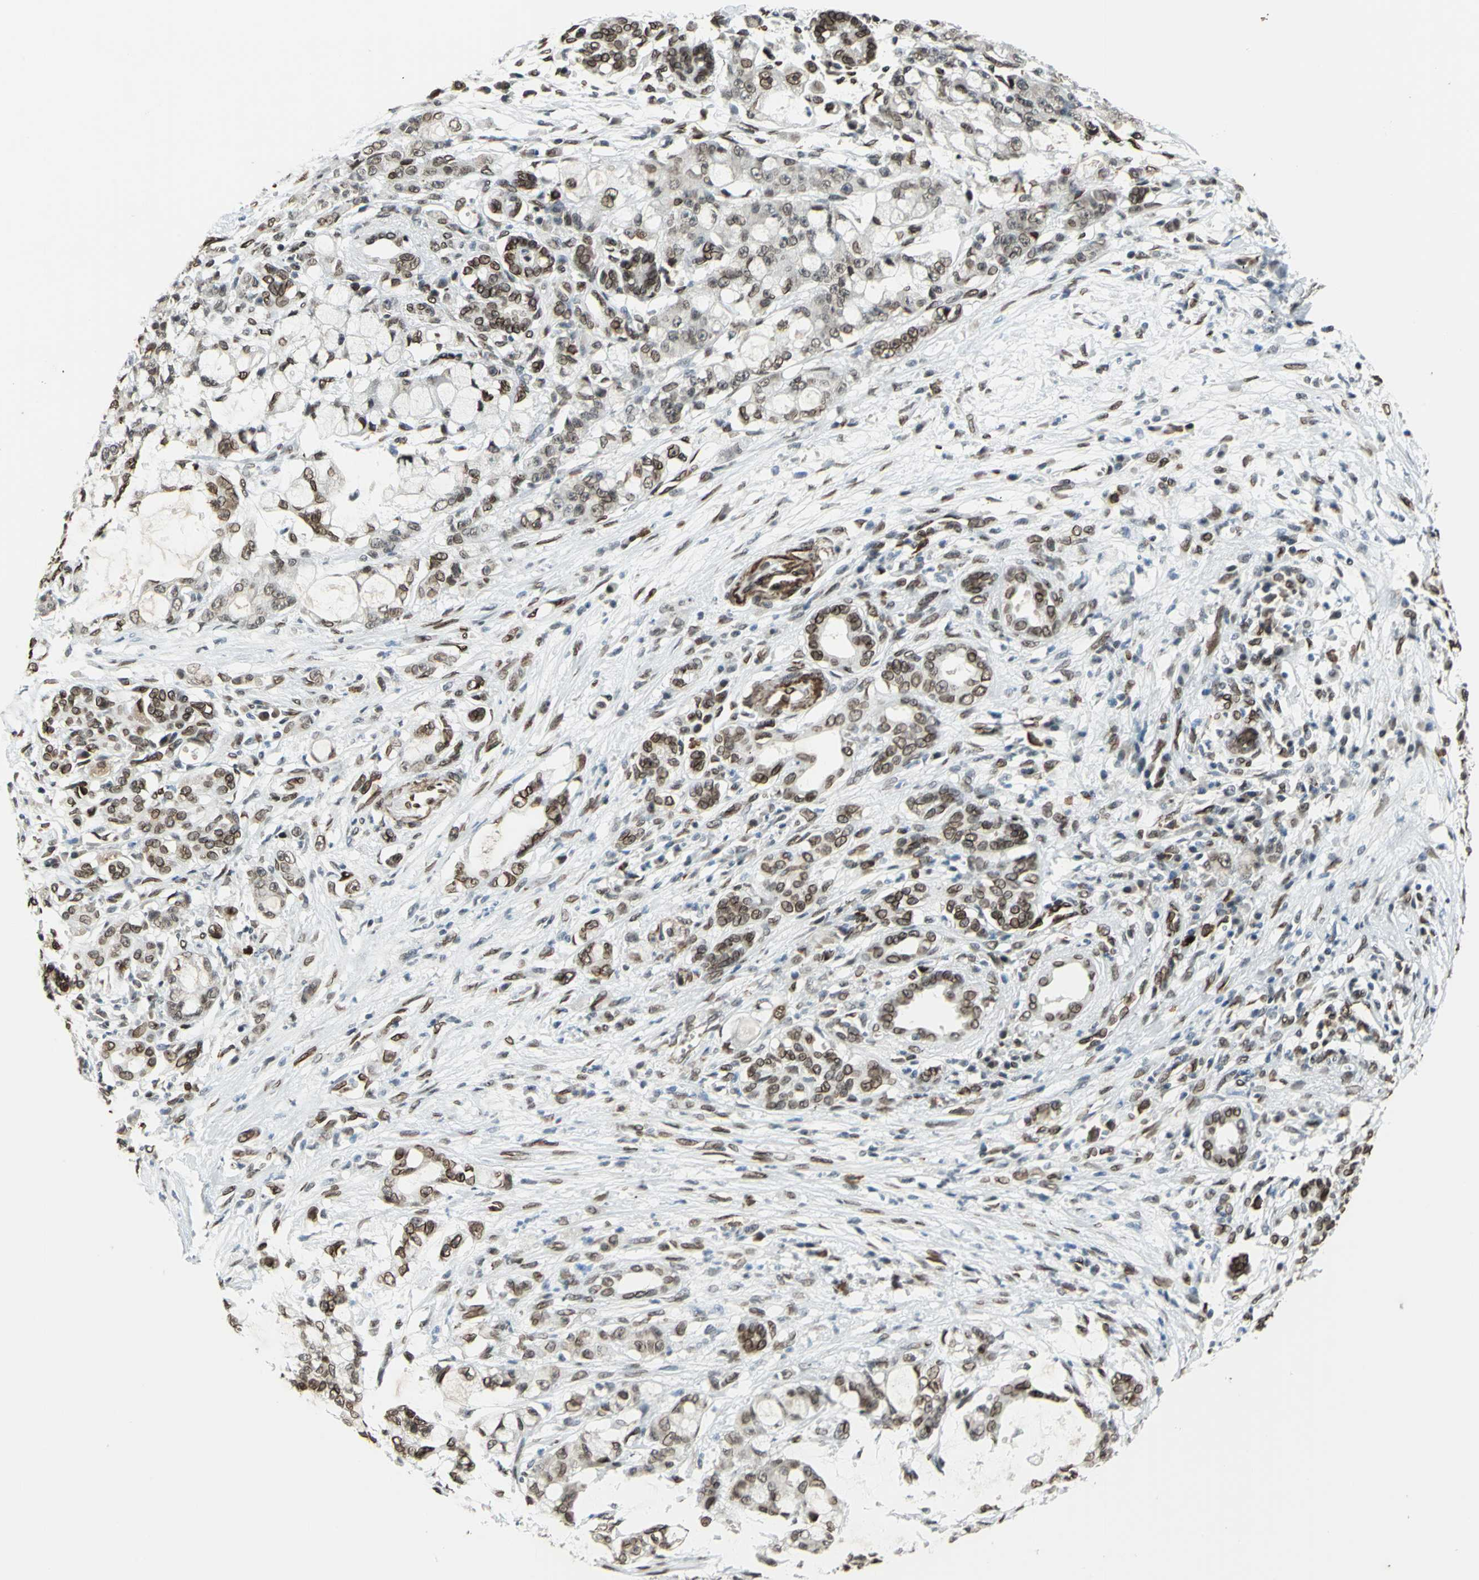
{"staining": {"intensity": "moderate", "quantity": ">75%", "location": "cytoplasmic/membranous,nuclear"}, "tissue": "pancreatic cancer", "cell_type": "Tumor cells", "image_type": "cancer", "snomed": [{"axis": "morphology", "description": "Adenocarcinoma, NOS"}, {"axis": "topography", "description": "Pancreas"}], "caption": "An immunohistochemistry (IHC) histopathology image of neoplastic tissue is shown. Protein staining in brown highlights moderate cytoplasmic/membranous and nuclear positivity in adenocarcinoma (pancreatic) within tumor cells. The staining was performed using DAB (3,3'-diaminobenzidine), with brown indicating positive protein expression. Nuclei are stained blue with hematoxylin.", "gene": "ISY1", "patient": {"sex": "female", "age": 73}}